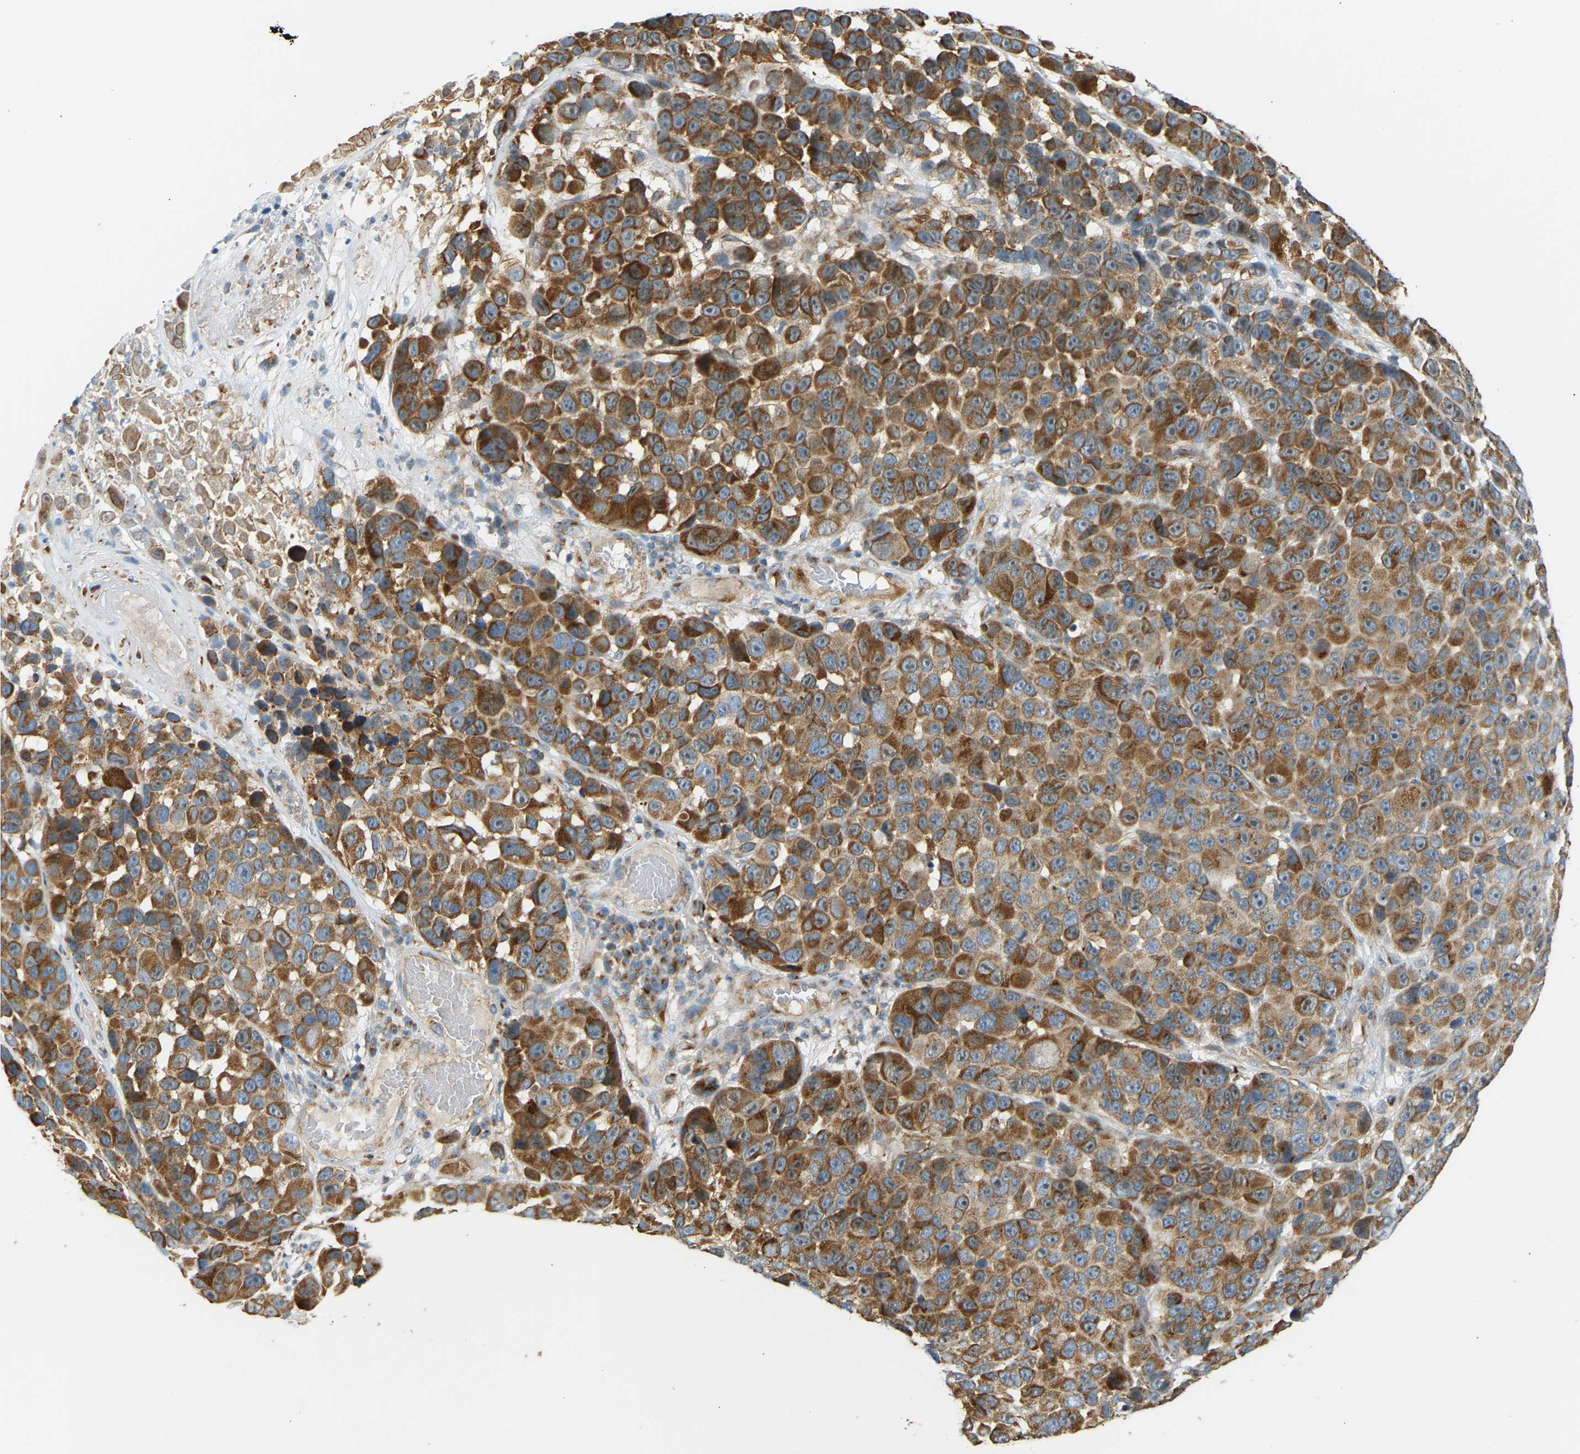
{"staining": {"intensity": "strong", "quantity": ">75%", "location": "cytoplasmic/membranous"}, "tissue": "melanoma", "cell_type": "Tumor cells", "image_type": "cancer", "snomed": [{"axis": "morphology", "description": "Malignant melanoma, NOS"}, {"axis": "topography", "description": "Skin"}], "caption": "Immunohistochemistry staining of malignant melanoma, which reveals high levels of strong cytoplasmic/membranous positivity in approximately >75% of tumor cells indicating strong cytoplasmic/membranous protein staining. The staining was performed using DAB (brown) for protein detection and nuclei were counterstained in hematoxylin (blue).", "gene": "YIPF2", "patient": {"sex": "male", "age": 53}}